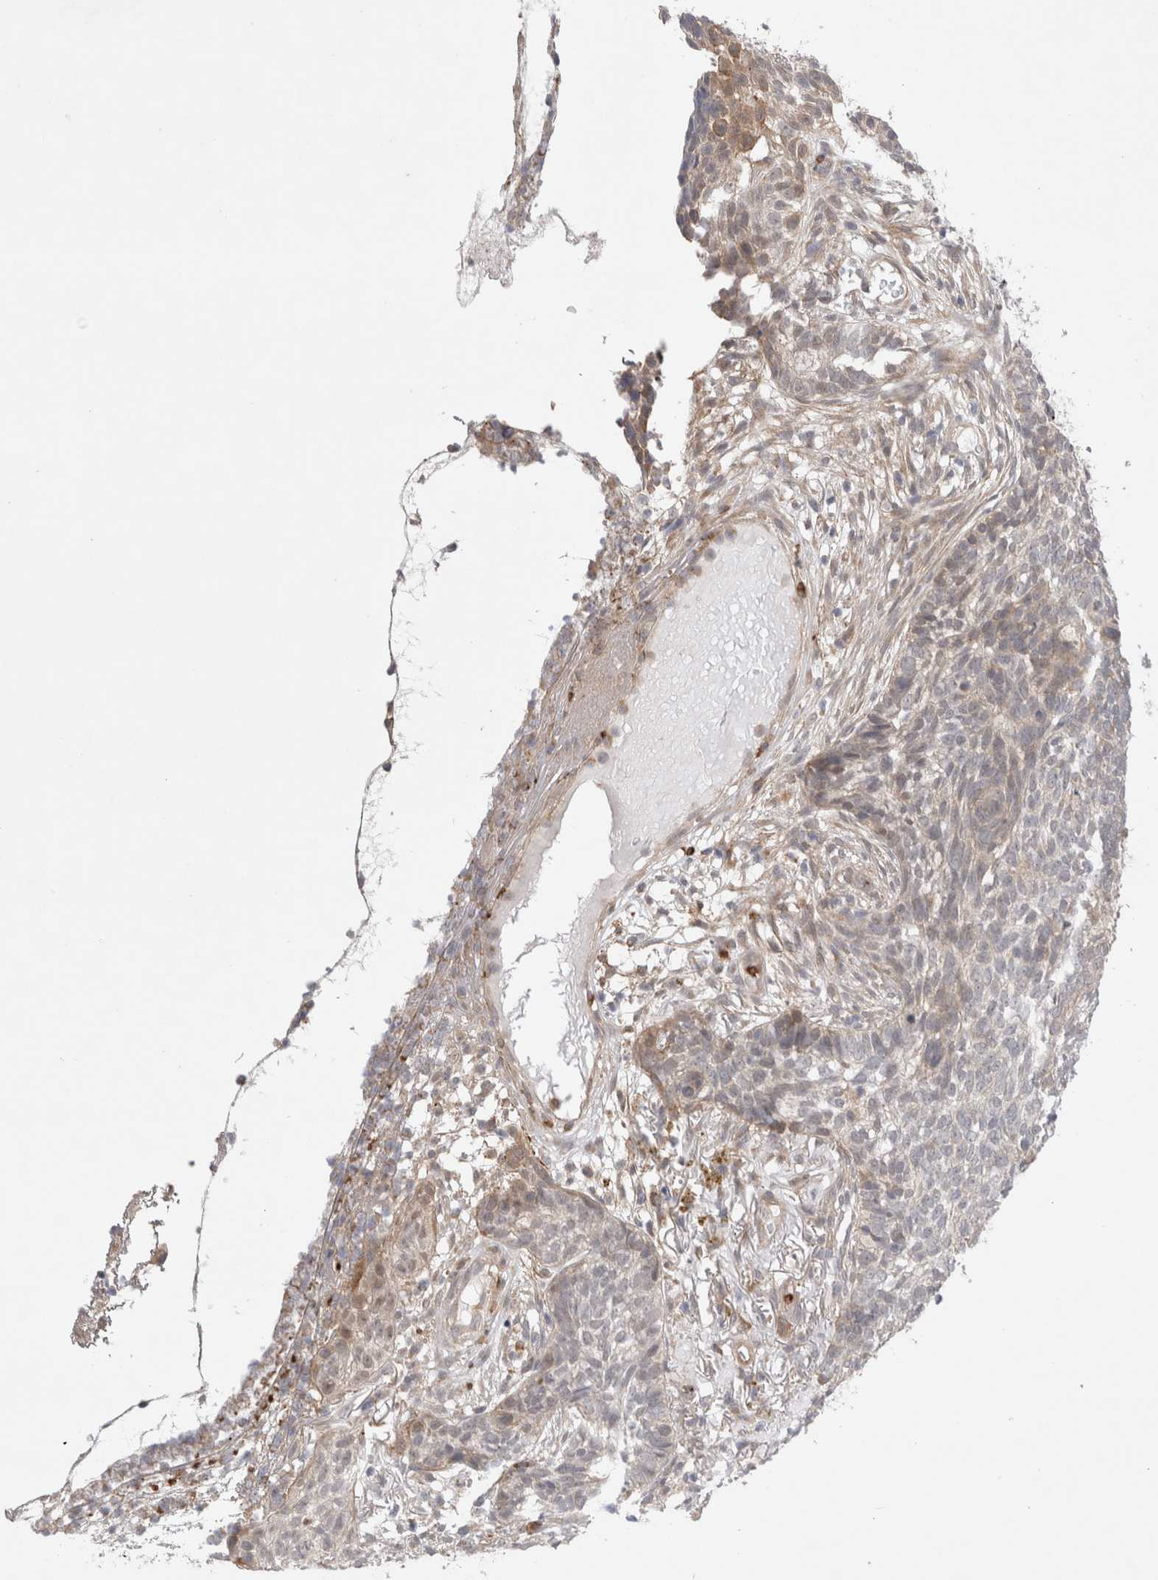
{"staining": {"intensity": "weak", "quantity": "<25%", "location": "cytoplasmic/membranous"}, "tissue": "skin cancer", "cell_type": "Tumor cells", "image_type": "cancer", "snomed": [{"axis": "morphology", "description": "Basal cell carcinoma"}, {"axis": "topography", "description": "Skin"}], "caption": "Immunohistochemistry micrograph of skin cancer (basal cell carcinoma) stained for a protein (brown), which shows no expression in tumor cells.", "gene": "GSDMB", "patient": {"sex": "male", "age": 85}}